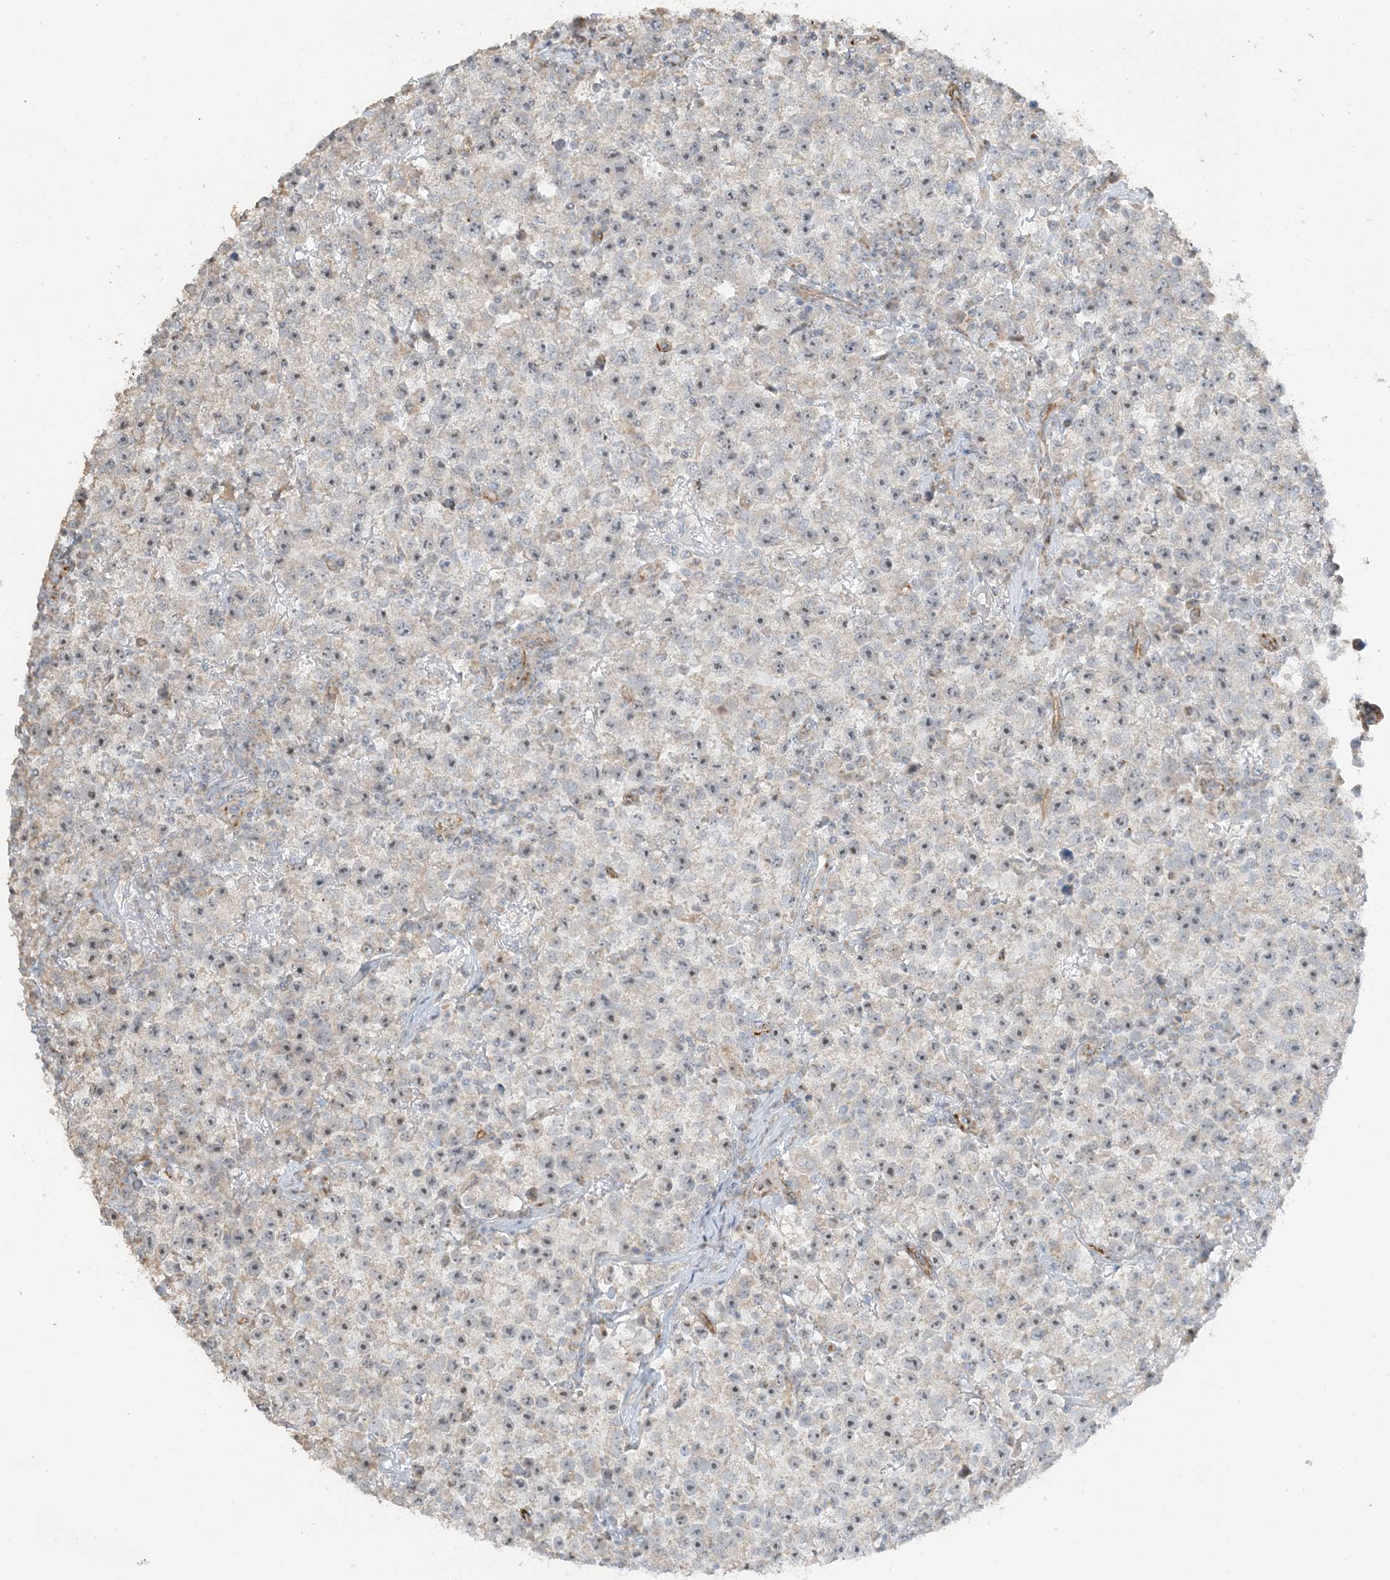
{"staining": {"intensity": "negative", "quantity": "none", "location": "none"}, "tissue": "testis cancer", "cell_type": "Tumor cells", "image_type": "cancer", "snomed": [{"axis": "morphology", "description": "Seminoma, NOS"}, {"axis": "topography", "description": "Testis"}], "caption": "Tumor cells are negative for protein expression in human testis seminoma.", "gene": "AGA", "patient": {"sex": "male", "age": 22}}